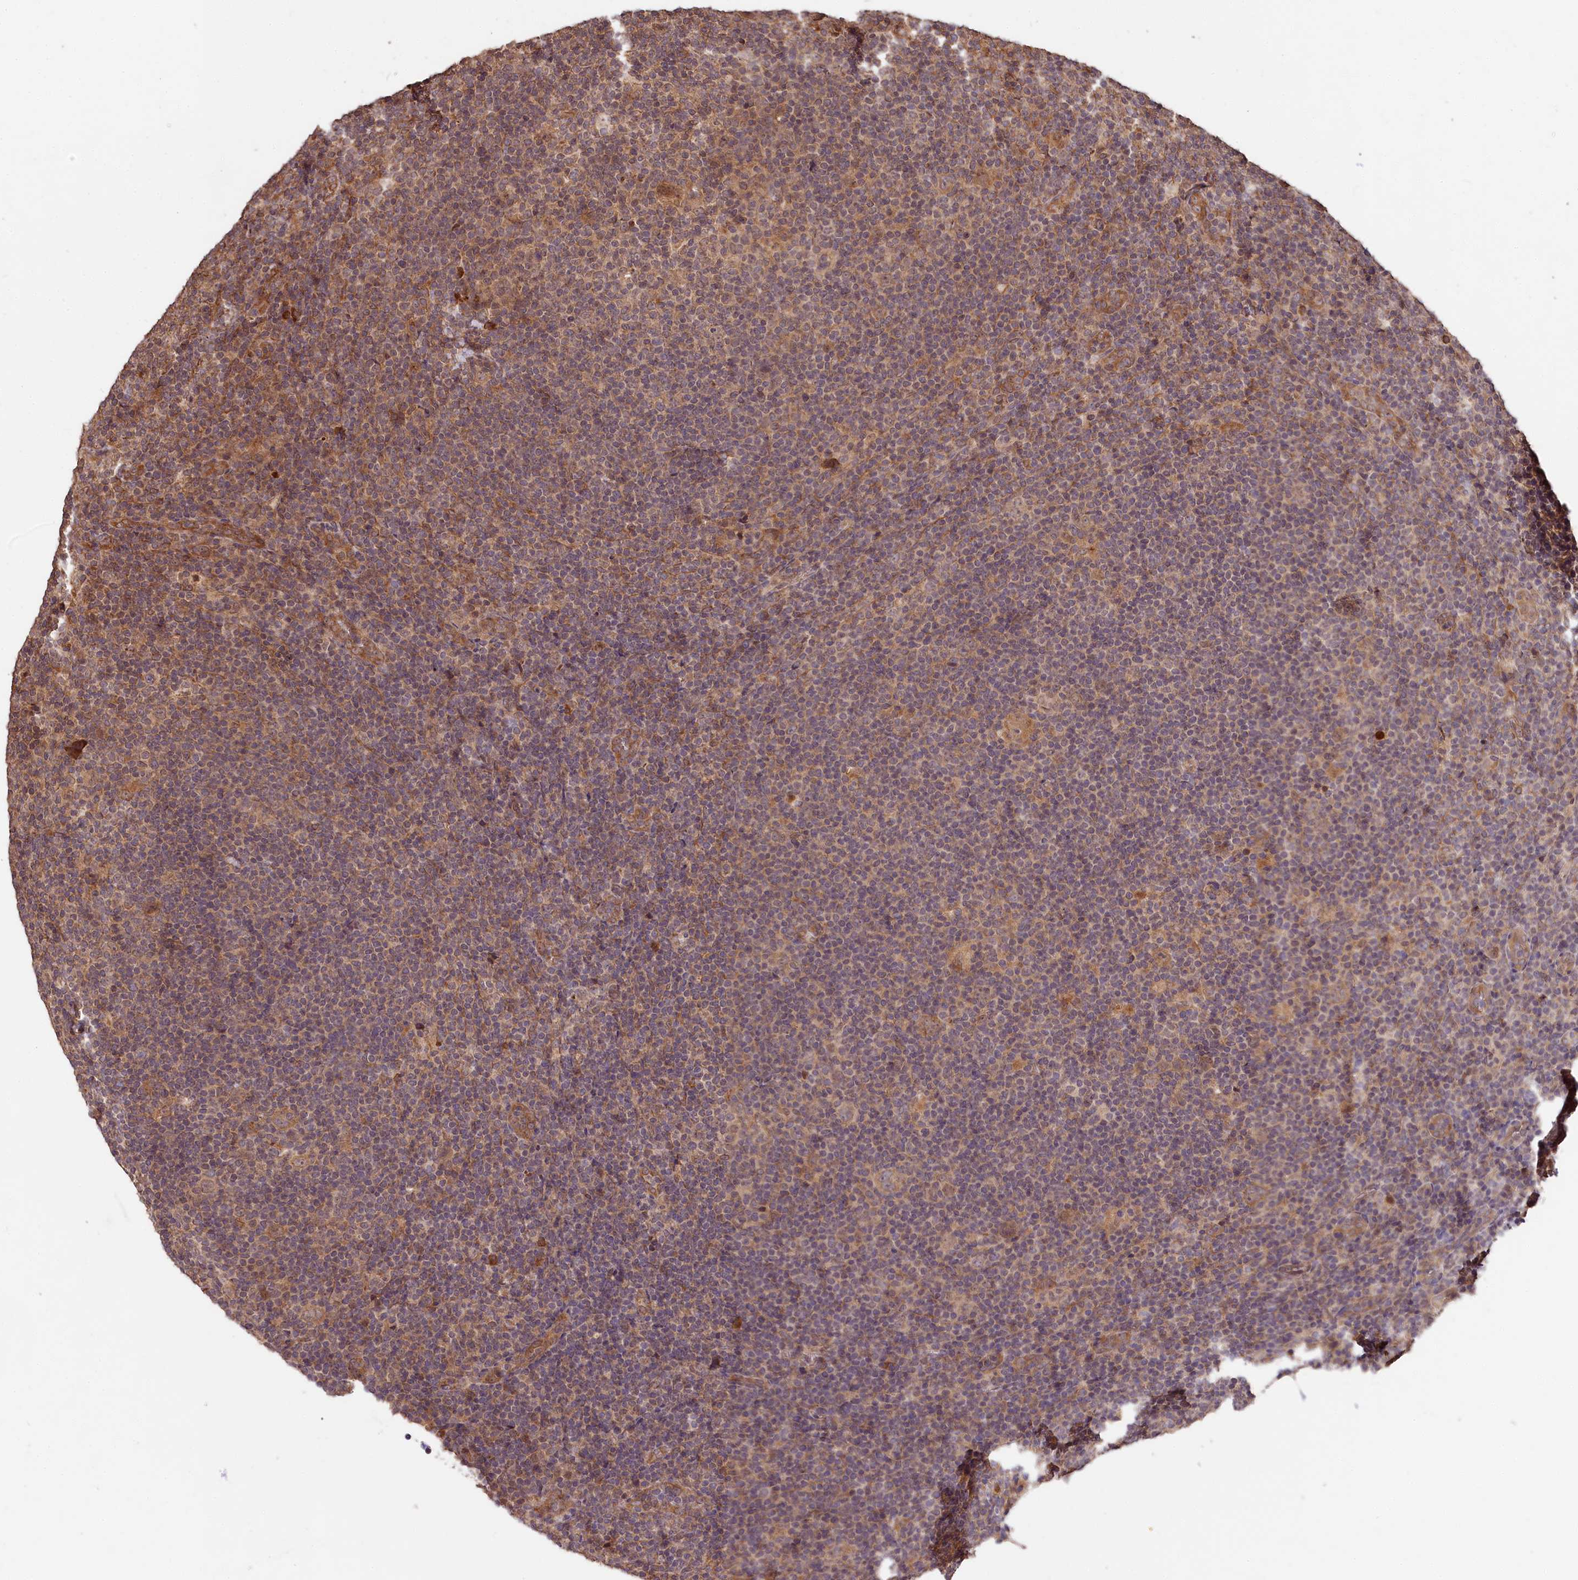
{"staining": {"intensity": "moderate", "quantity": ">75%", "location": "cytoplasmic/membranous"}, "tissue": "lymphoma", "cell_type": "Tumor cells", "image_type": "cancer", "snomed": [{"axis": "morphology", "description": "Hodgkin's disease, NOS"}, {"axis": "topography", "description": "Lymph node"}], "caption": "Brown immunohistochemical staining in lymphoma shows moderate cytoplasmic/membranous staining in about >75% of tumor cells. Immunohistochemistry (ihc) stains the protein of interest in brown and the nuclei are stained blue.", "gene": "MCF2L2", "patient": {"sex": "female", "age": 57}}